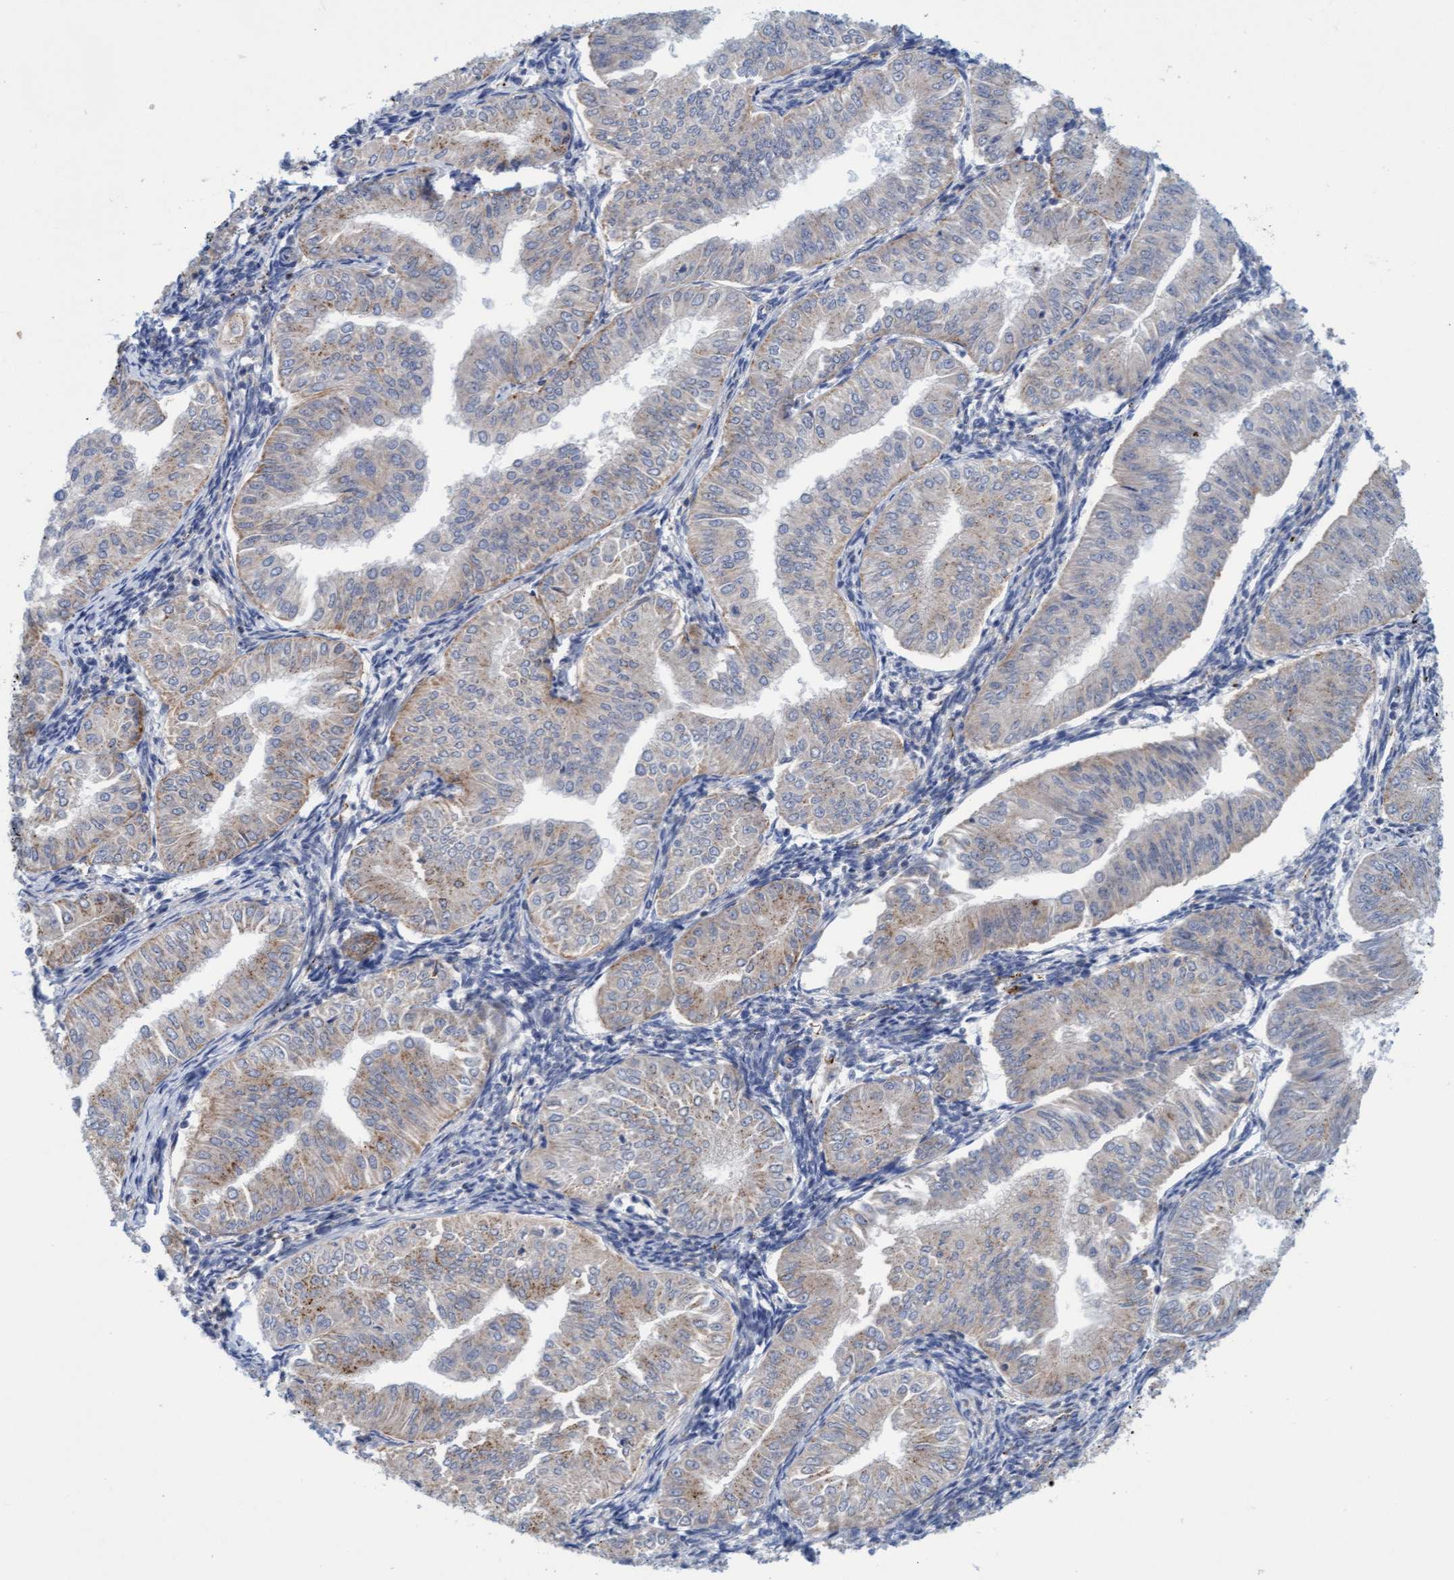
{"staining": {"intensity": "moderate", "quantity": "<25%", "location": "cytoplasmic/membranous"}, "tissue": "endometrial cancer", "cell_type": "Tumor cells", "image_type": "cancer", "snomed": [{"axis": "morphology", "description": "Normal tissue, NOS"}, {"axis": "morphology", "description": "Adenocarcinoma, NOS"}, {"axis": "topography", "description": "Endometrium"}], "caption": "Immunohistochemical staining of human endometrial cancer (adenocarcinoma) displays low levels of moderate cytoplasmic/membranous positivity in about <25% of tumor cells.", "gene": "SGSH", "patient": {"sex": "female", "age": 53}}